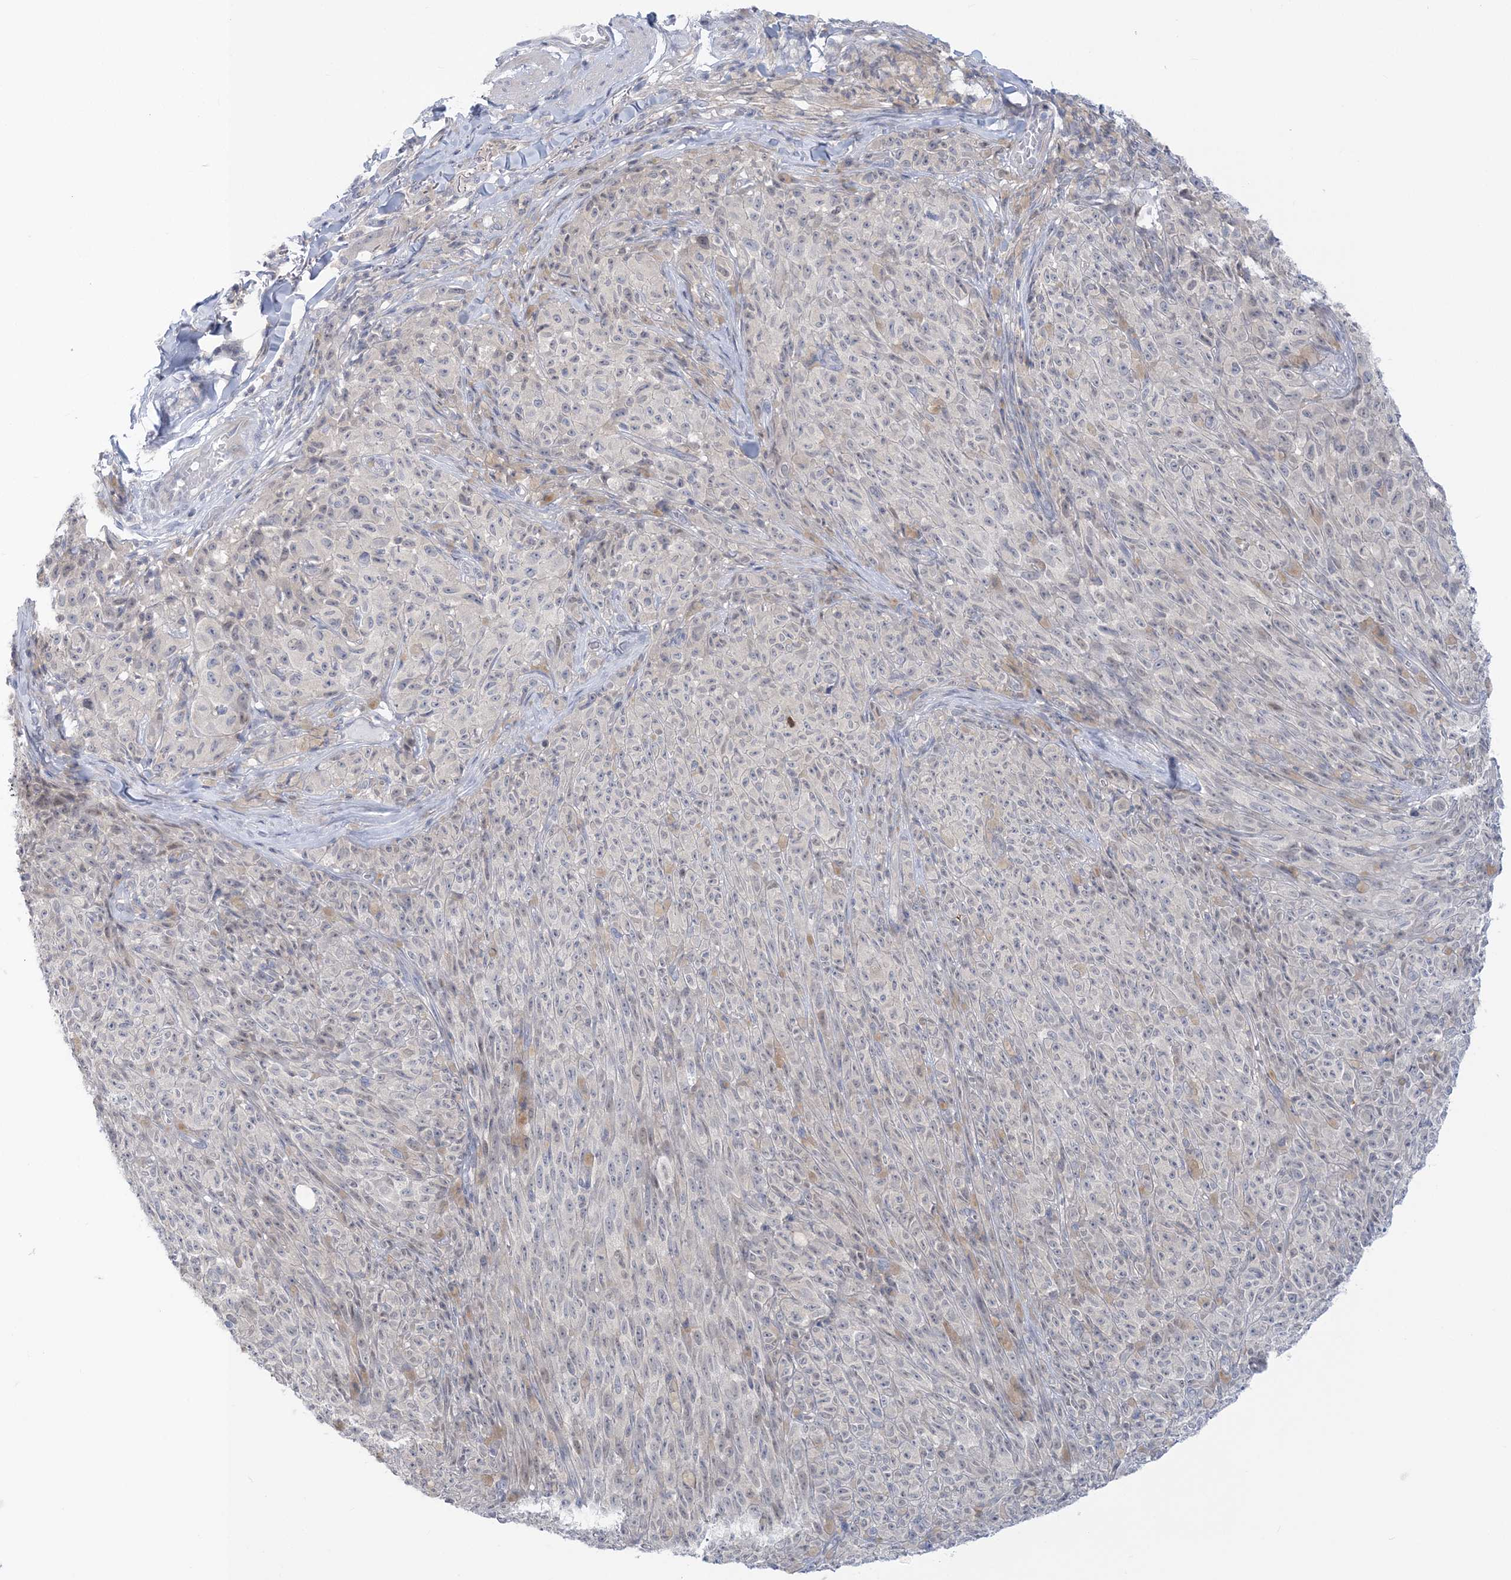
{"staining": {"intensity": "weak", "quantity": "<25%", "location": "nuclear"}, "tissue": "melanoma", "cell_type": "Tumor cells", "image_type": "cancer", "snomed": [{"axis": "morphology", "description": "Malignant melanoma, NOS"}, {"axis": "topography", "description": "Skin"}], "caption": "IHC image of neoplastic tissue: malignant melanoma stained with DAB demonstrates no significant protein positivity in tumor cells.", "gene": "THADA", "patient": {"sex": "female", "age": 82}}